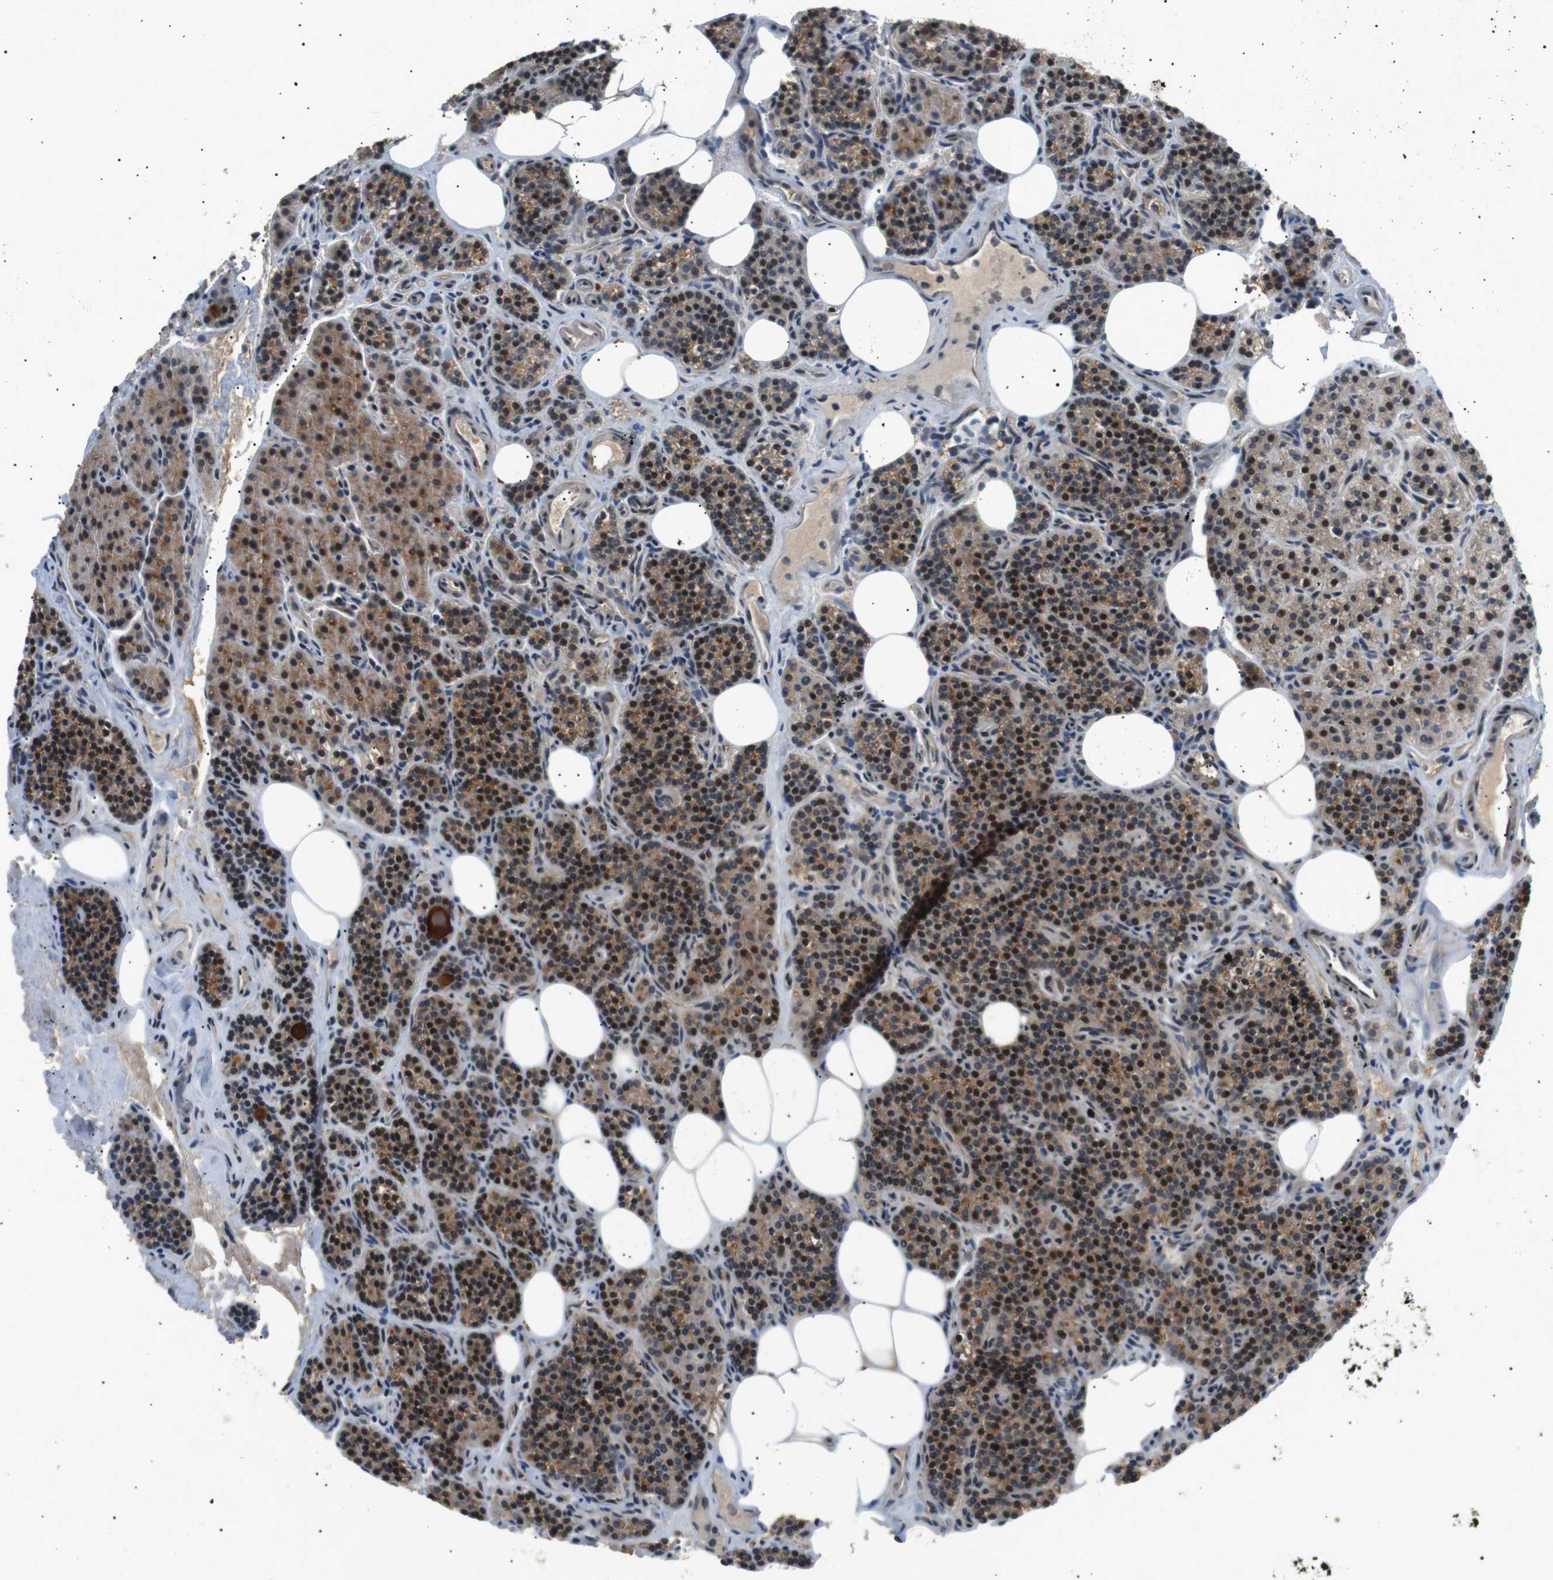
{"staining": {"intensity": "moderate", "quantity": ">75%", "location": "cytoplasmic/membranous,nuclear"}, "tissue": "parathyroid gland", "cell_type": "Glandular cells", "image_type": "normal", "snomed": [{"axis": "morphology", "description": "Normal tissue, NOS"}, {"axis": "morphology", "description": "Adenoma, NOS"}, {"axis": "topography", "description": "Parathyroid gland"}], "caption": "A brown stain labels moderate cytoplasmic/membranous,nuclear expression of a protein in glandular cells of benign parathyroid gland.", "gene": "HSPA13", "patient": {"sex": "female", "age": 74}}